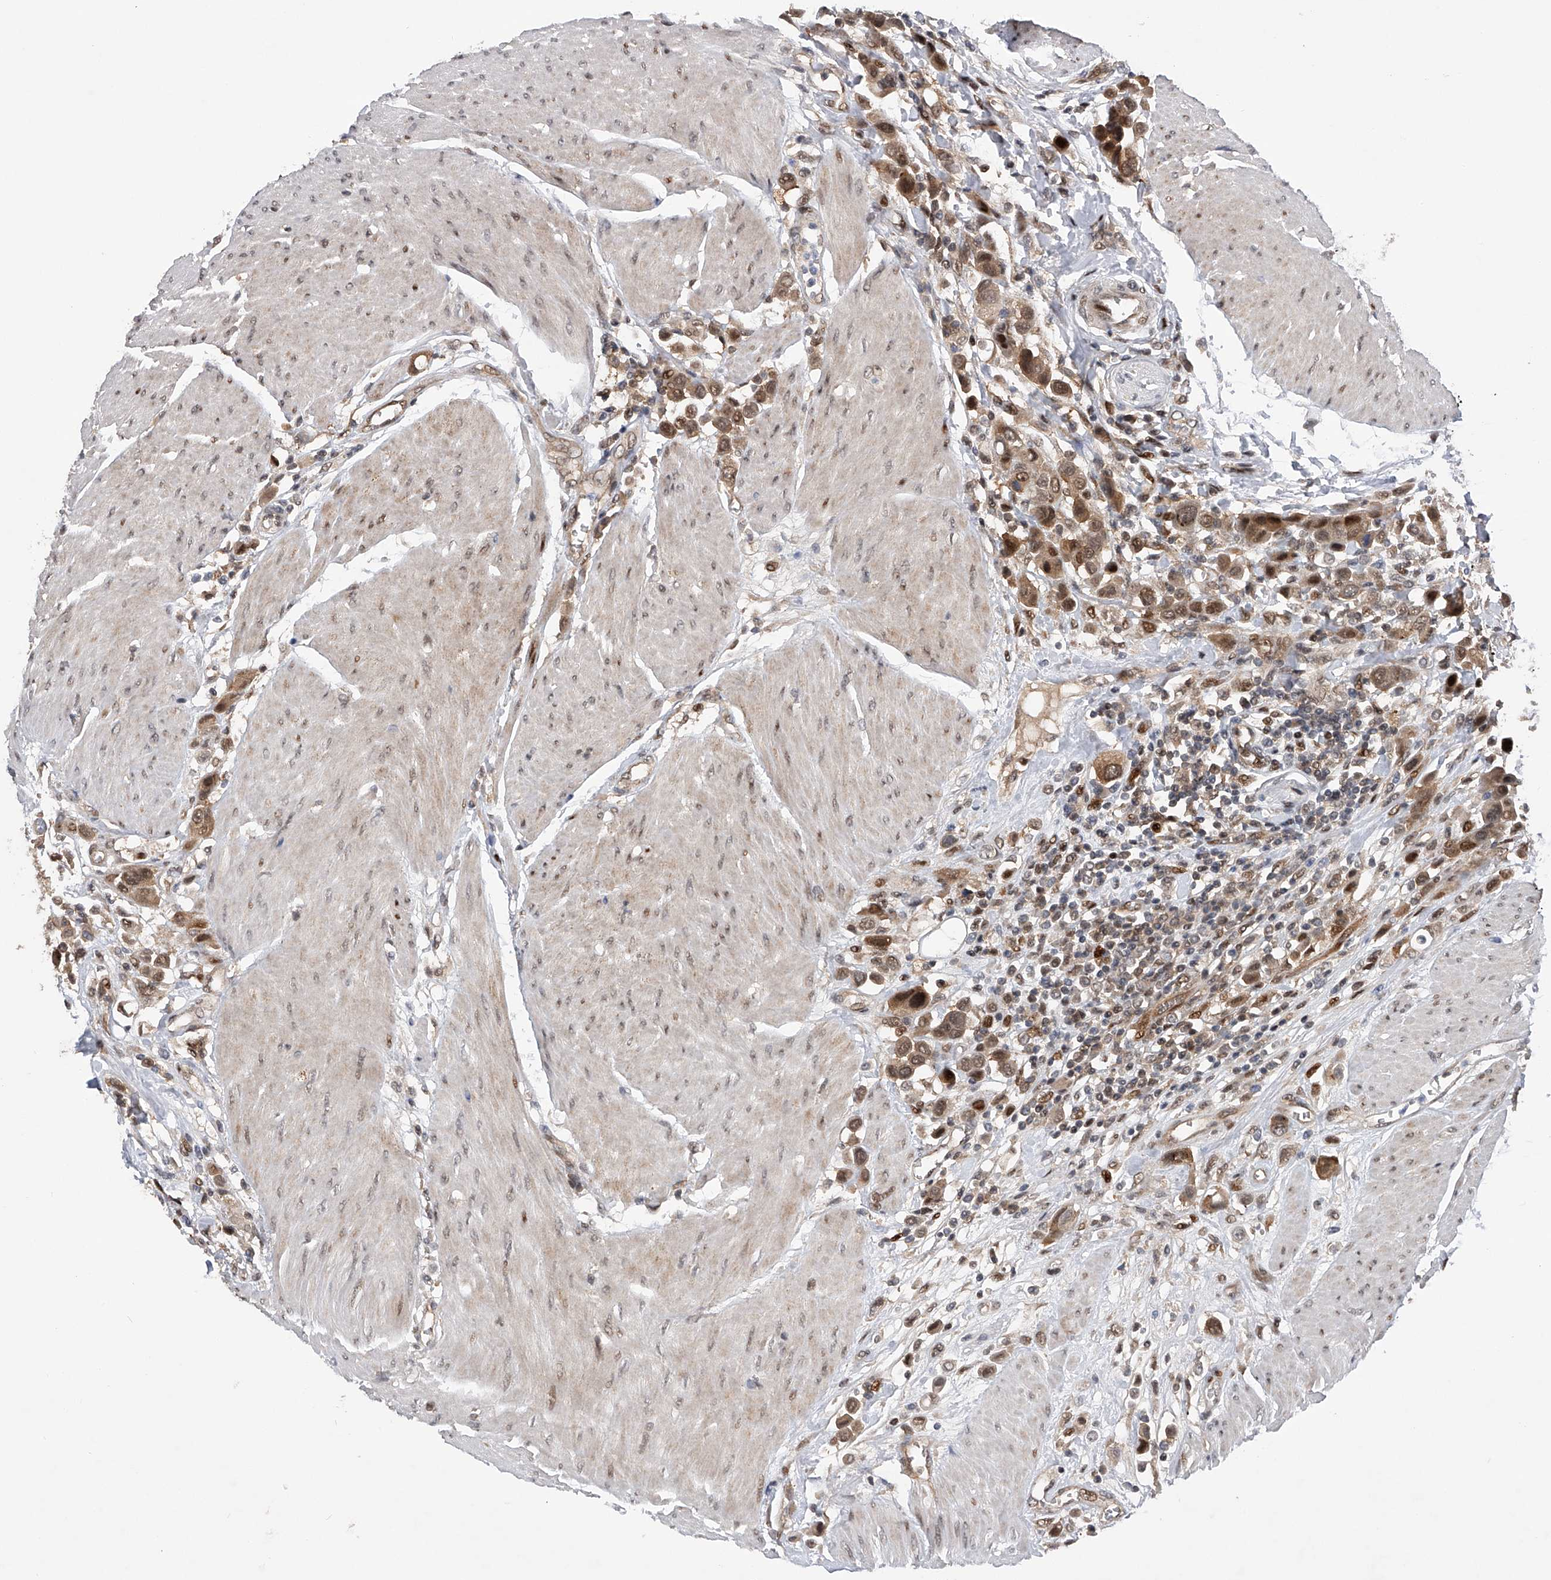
{"staining": {"intensity": "moderate", "quantity": ">75%", "location": "cytoplasmic/membranous,nuclear"}, "tissue": "urothelial cancer", "cell_type": "Tumor cells", "image_type": "cancer", "snomed": [{"axis": "morphology", "description": "Urothelial carcinoma, High grade"}, {"axis": "topography", "description": "Urinary bladder"}], "caption": "Urothelial carcinoma (high-grade) stained with DAB IHC displays medium levels of moderate cytoplasmic/membranous and nuclear staining in approximately >75% of tumor cells.", "gene": "RWDD2A", "patient": {"sex": "male", "age": 50}}